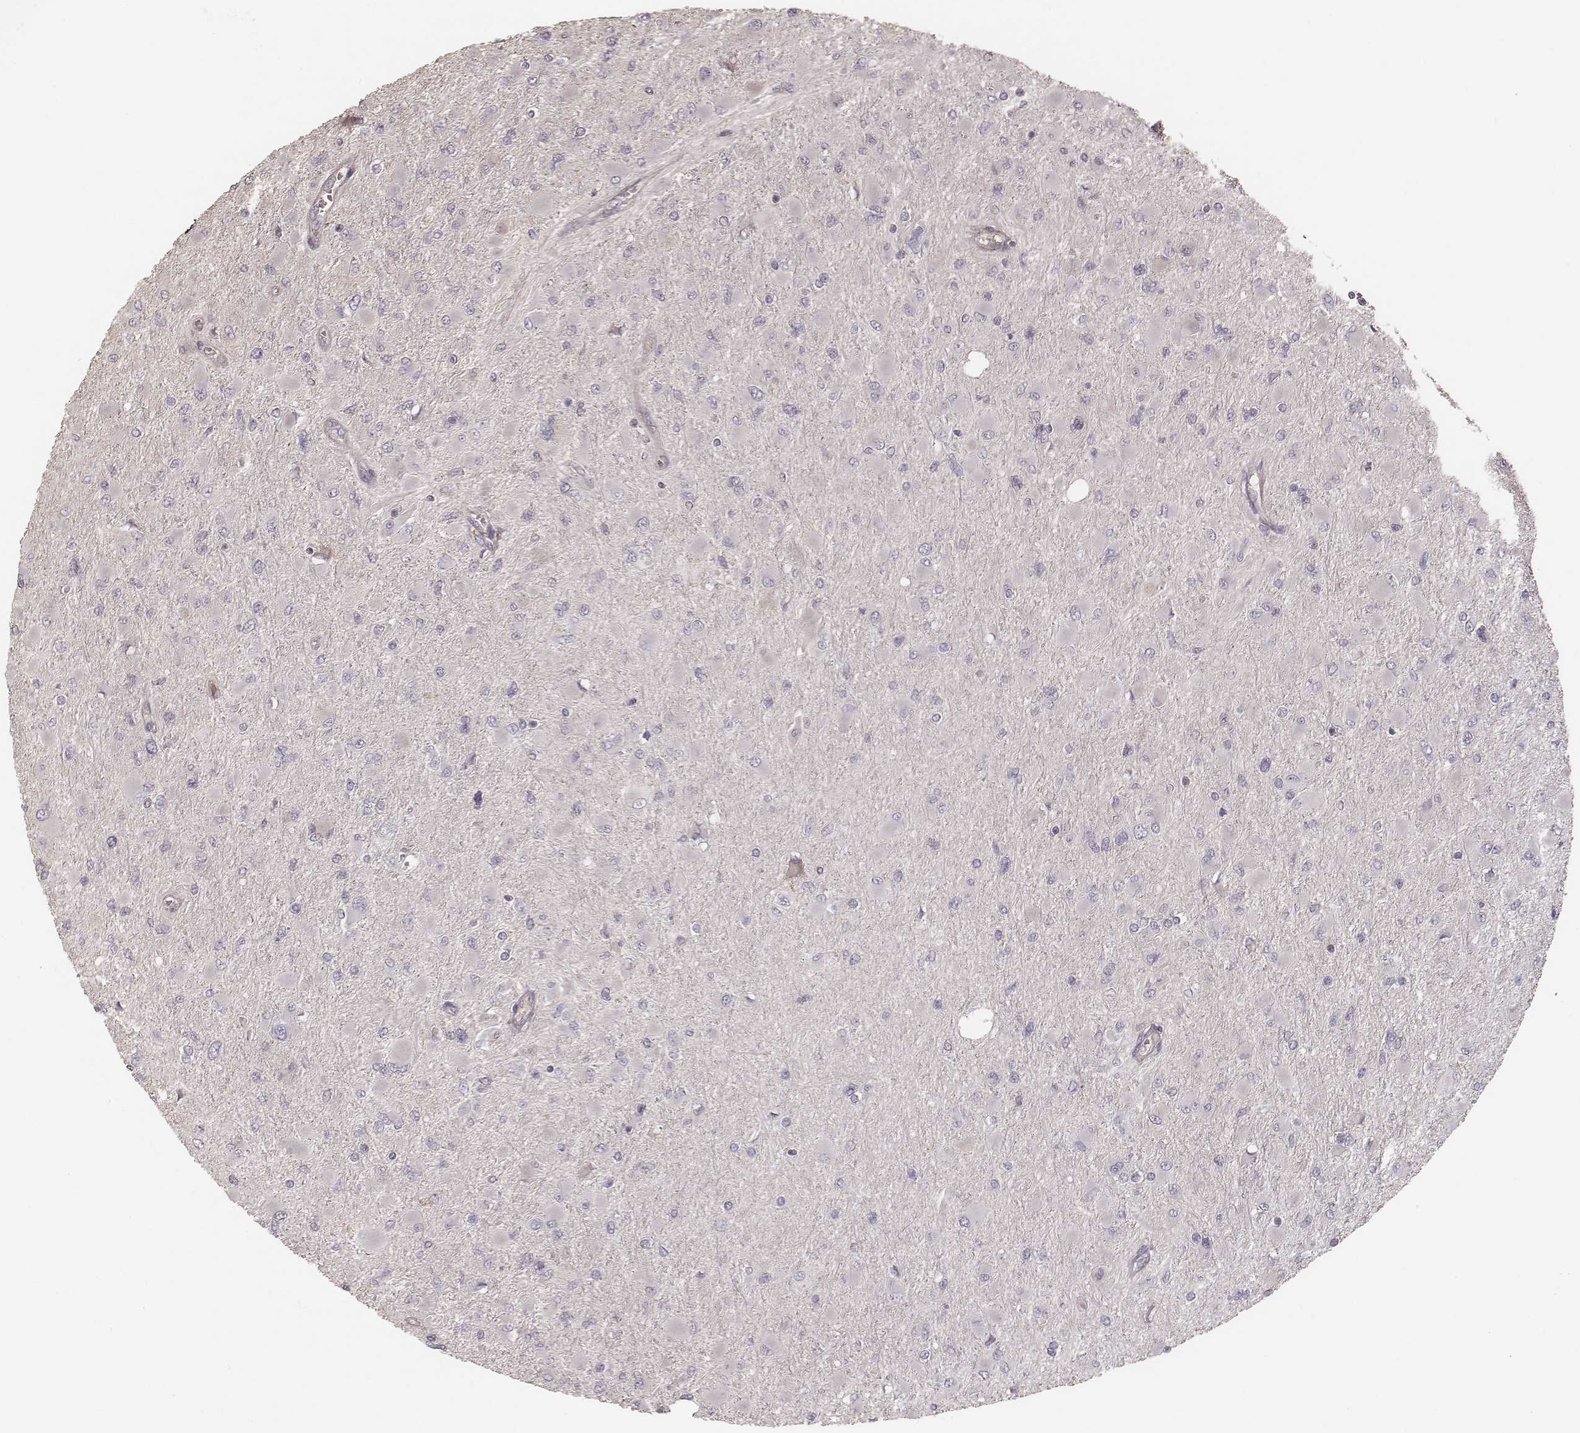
{"staining": {"intensity": "negative", "quantity": "none", "location": "none"}, "tissue": "glioma", "cell_type": "Tumor cells", "image_type": "cancer", "snomed": [{"axis": "morphology", "description": "Glioma, malignant, High grade"}, {"axis": "topography", "description": "Cerebral cortex"}], "caption": "This histopathology image is of glioma stained with immunohistochemistry to label a protein in brown with the nuclei are counter-stained blue. There is no expression in tumor cells.", "gene": "OTOGL", "patient": {"sex": "female", "age": 36}}